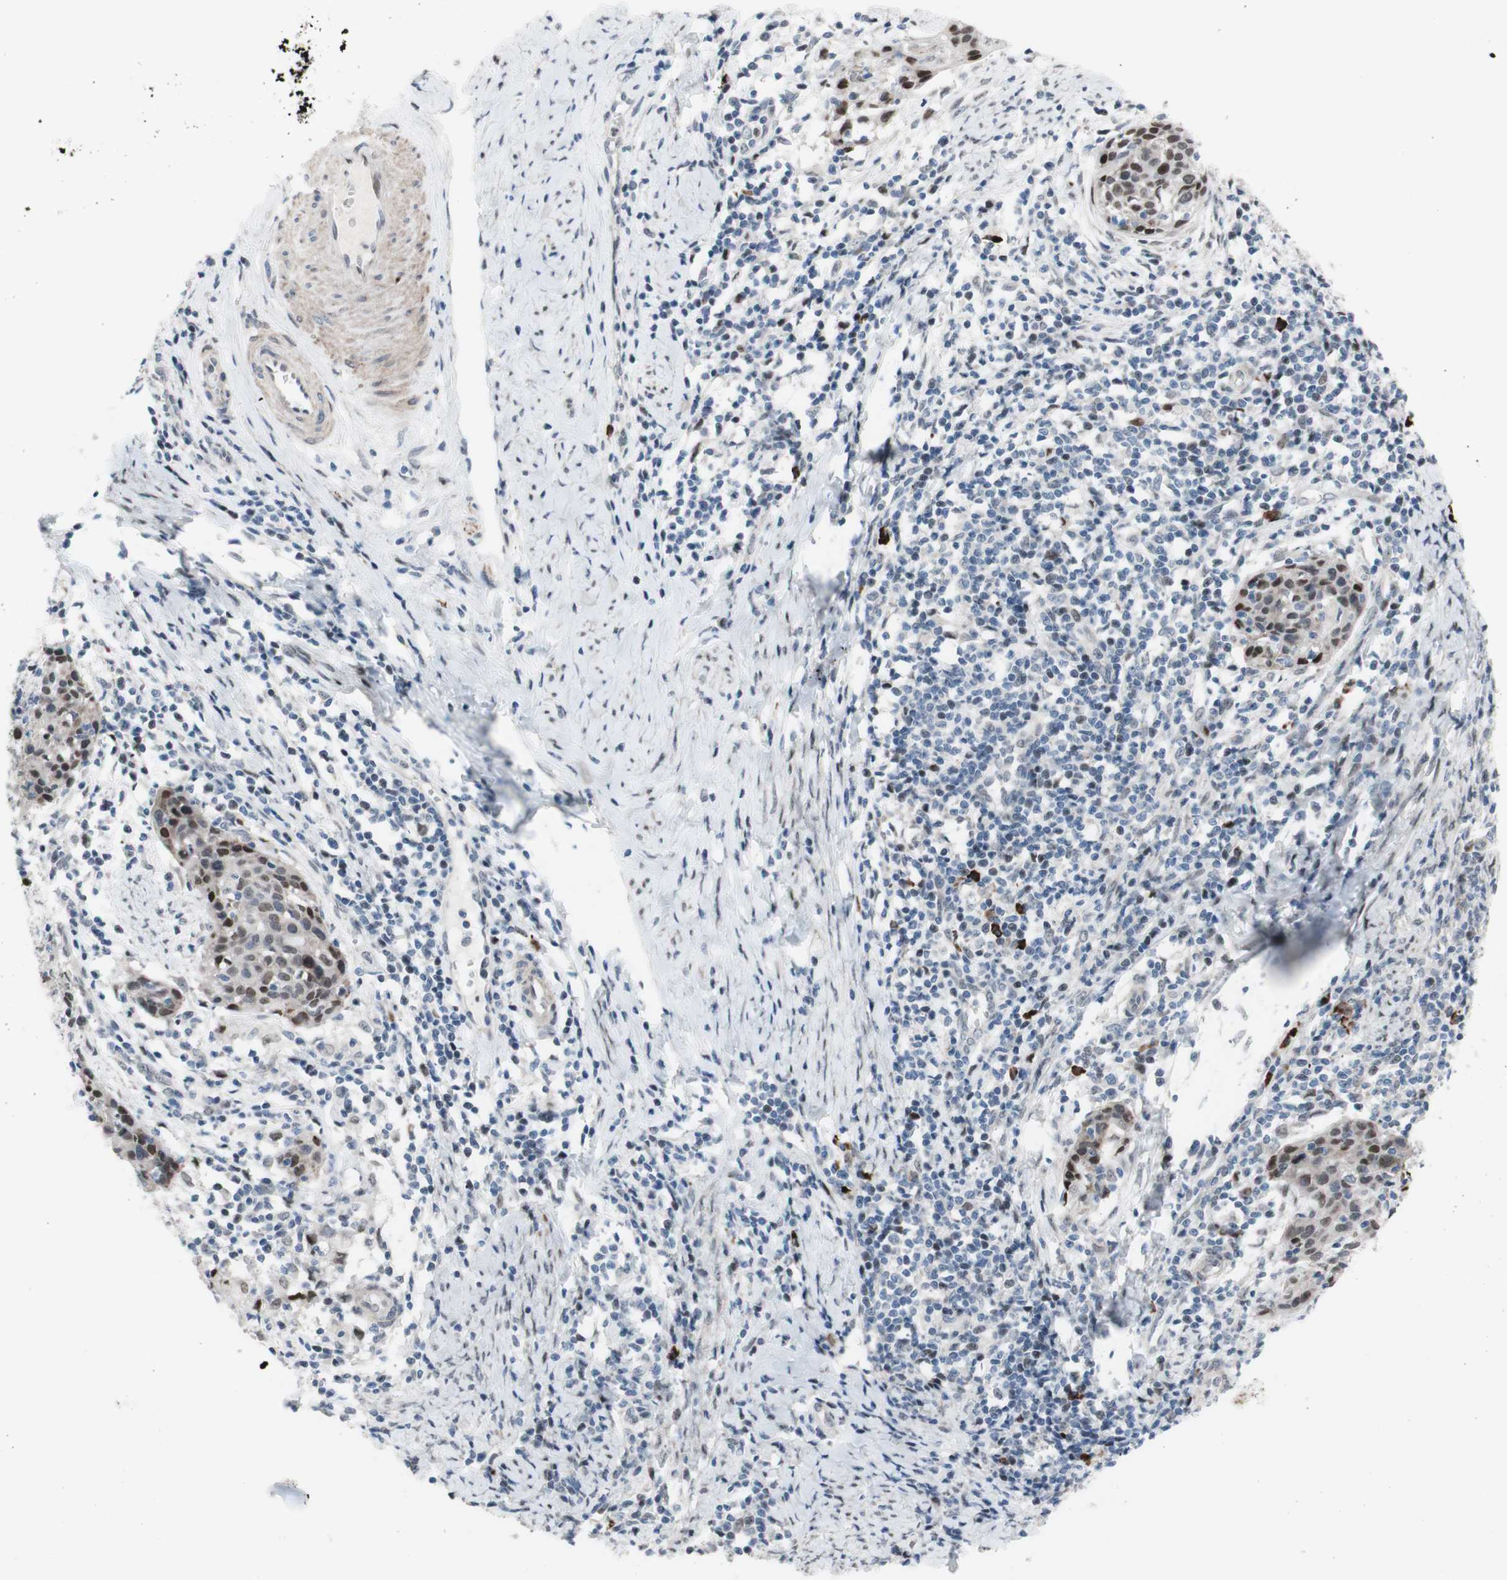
{"staining": {"intensity": "weak", "quantity": "<25%", "location": "nuclear"}, "tissue": "cervical cancer", "cell_type": "Tumor cells", "image_type": "cancer", "snomed": [{"axis": "morphology", "description": "Squamous cell carcinoma, NOS"}, {"axis": "topography", "description": "Cervix"}], "caption": "There is no significant positivity in tumor cells of cervical cancer (squamous cell carcinoma).", "gene": "PHTF2", "patient": {"sex": "female", "age": 38}}